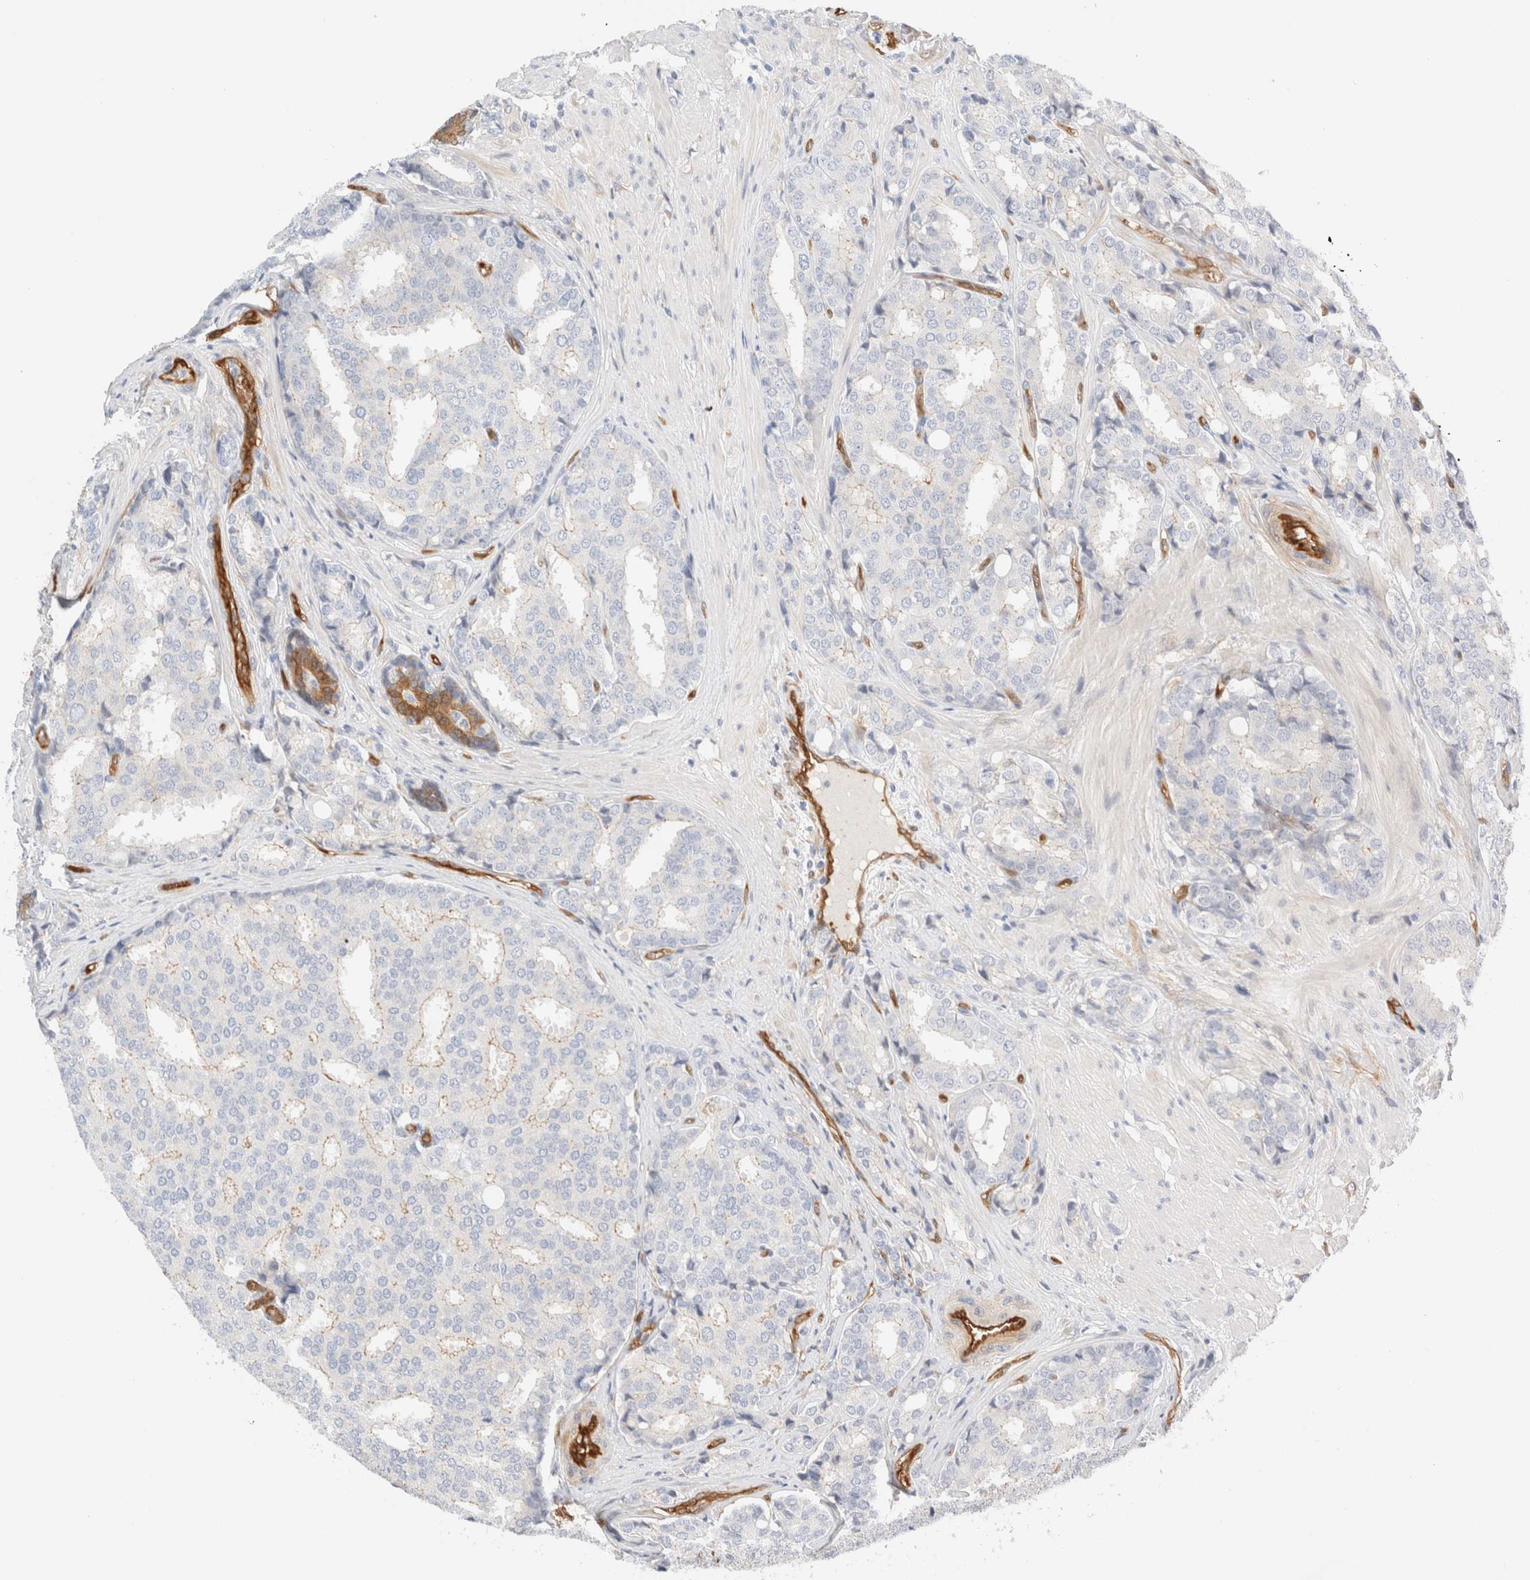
{"staining": {"intensity": "weak", "quantity": "<25%", "location": "cytoplasmic/membranous"}, "tissue": "prostate cancer", "cell_type": "Tumor cells", "image_type": "cancer", "snomed": [{"axis": "morphology", "description": "Adenocarcinoma, High grade"}, {"axis": "topography", "description": "Prostate"}], "caption": "An image of prostate cancer (adenocarcinoma (high-grade)) stained for a protein exhibits no brown staining in tumor cells. (DAB IHC with hematoxylin counter stain).", "gene": "LMCD1", "patient": {"sex": "male", "age": 50}}